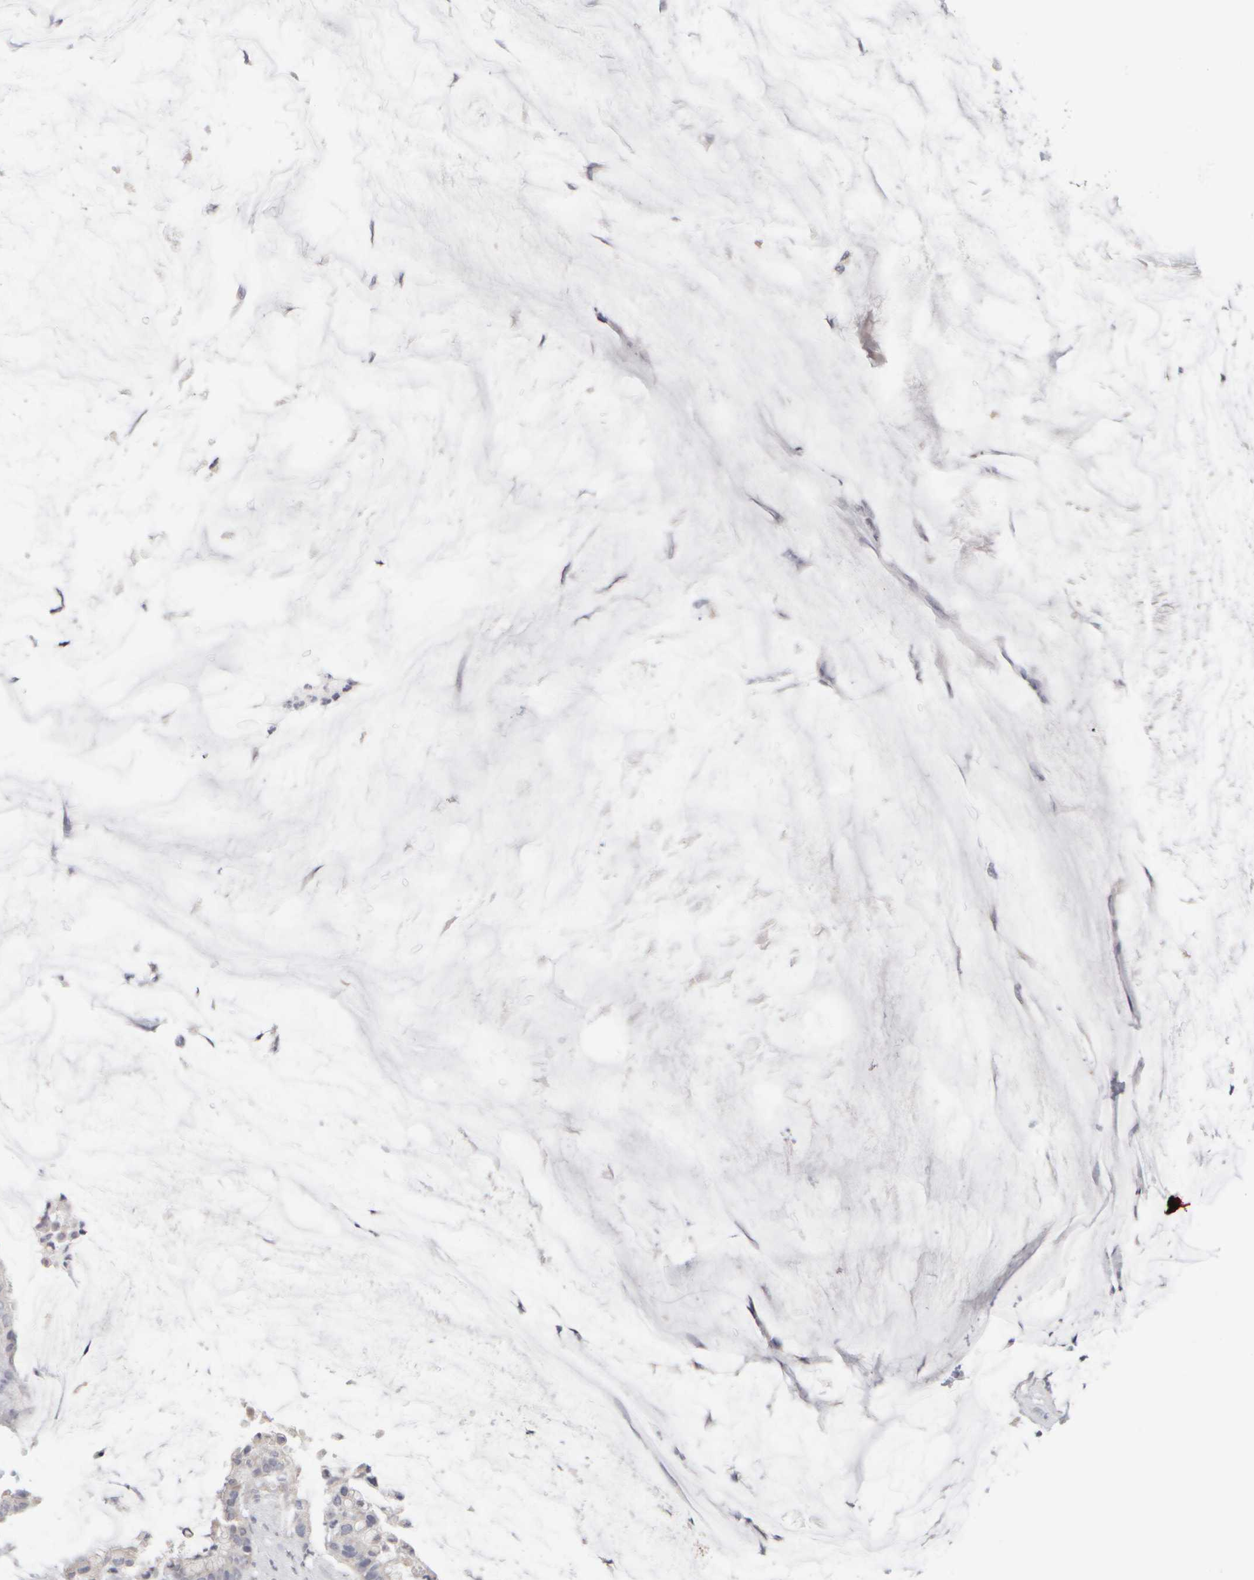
{"staining": {"intensity": "negative", "quantity": "none", "location": "none"}, "tissue": "pancreatic cancer", "cell_type": "Tumor cells", "image_type": "cancer", "snomed": [{"axis": "morphology", "description": "Adenocarcinoma, NOS"}, {"axis": "topography", "description": "Pancreas"}], "caption": "This is an immunohistochemistry photomicrograph of pancreatic cancer. There is no positivity in tumor cells.", "gene": "DCXR", "patient": {"sex": "male", "age": 41}}